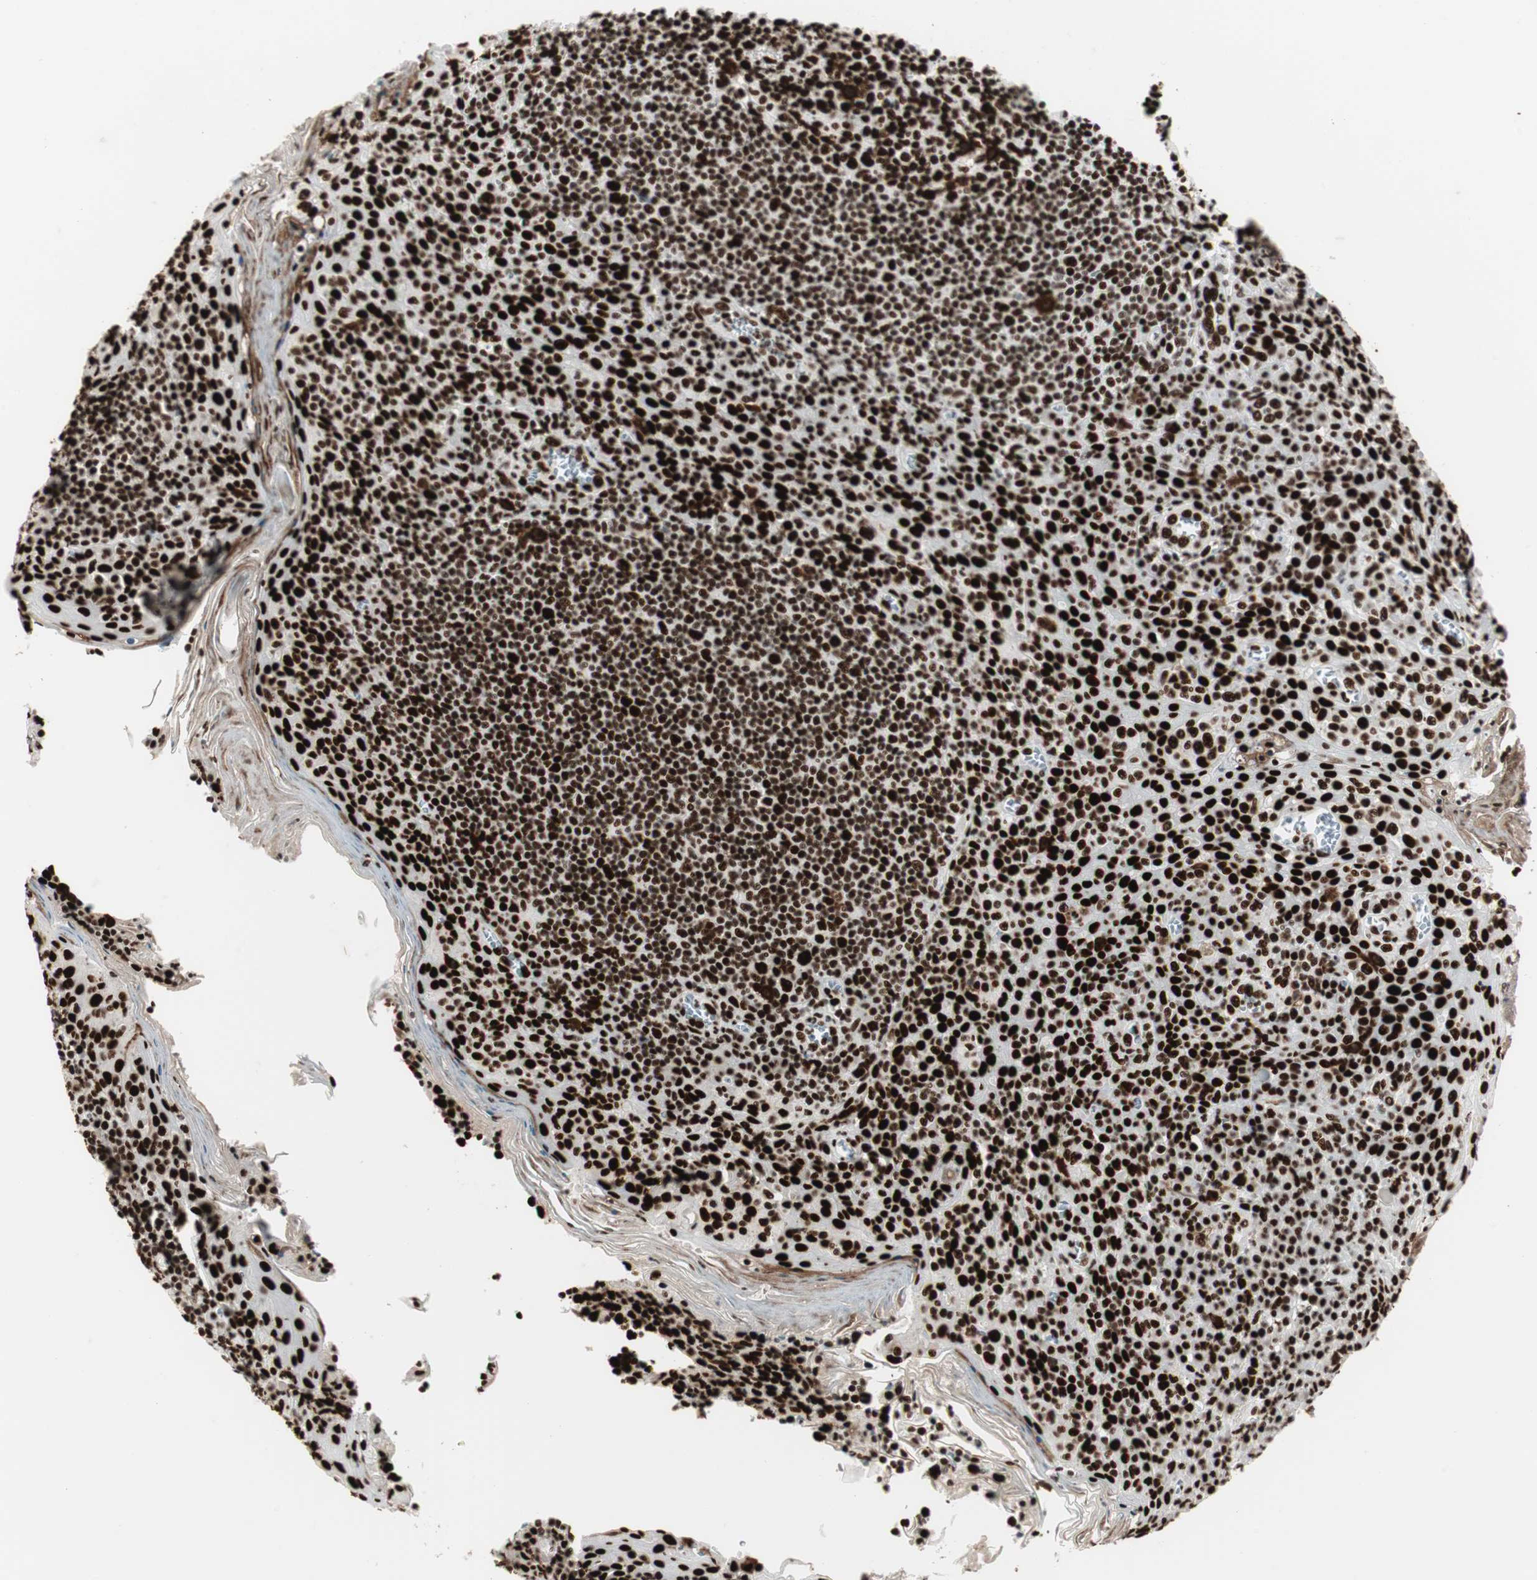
{"staining": {"intensity": "strong", "quantity": ">75%", "location": "nuclear"}, "tissue": "tonsil", "cell_type": "Germinal center cells", "image_type": "normal", "snomed": [{"axis": "morphology", "description": "Normal tissue, NOS"}, {"axis": "topography", "description": "Tonsil"}], "caption": "Immunohistochemical staining of unremarkable tonsil demonstrates high levels of strong nuclear expression in approximately >75% of germinal center cells.", "gene": "PSME3", "patient": {"sex": "male", "age": 31}}